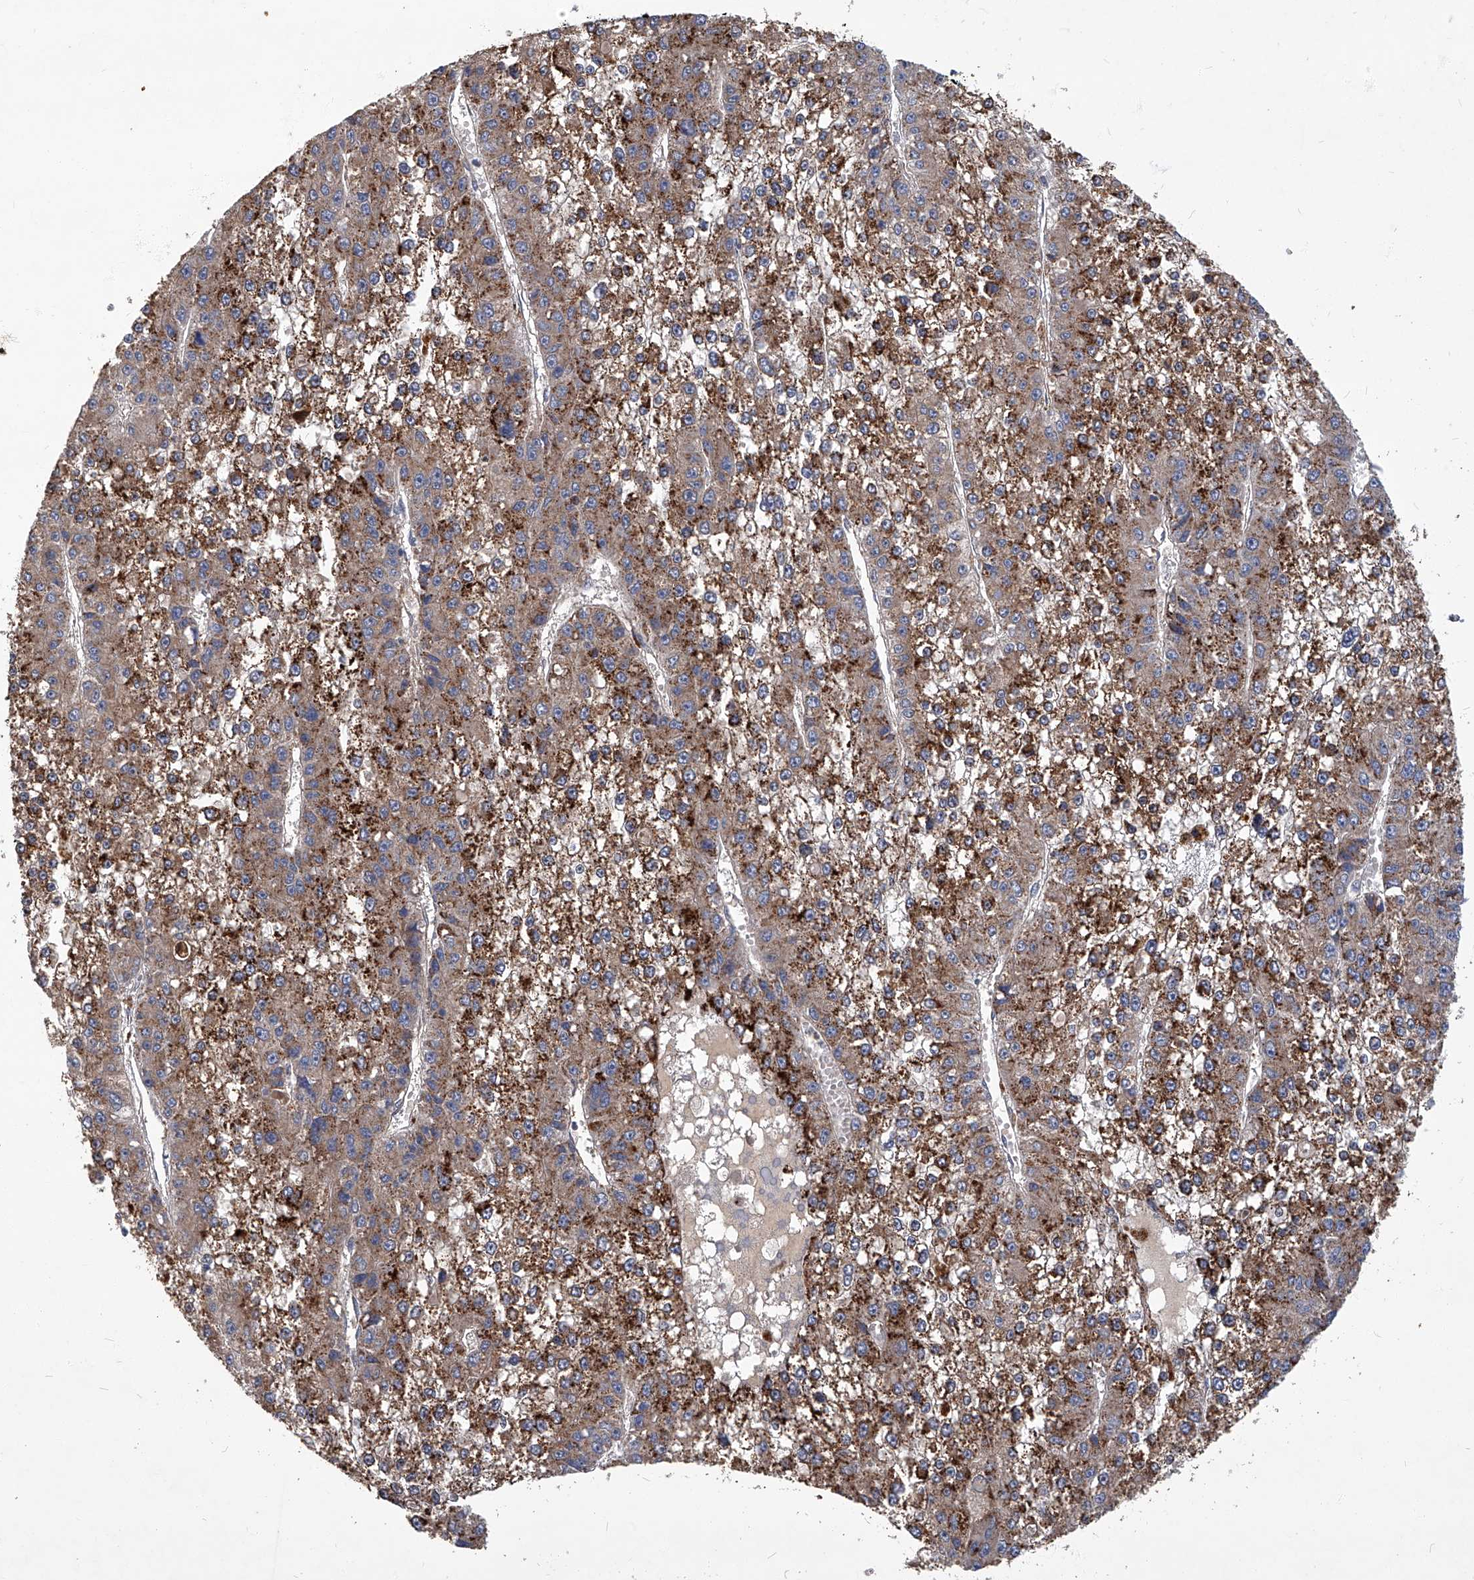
{"staining": {"intensity": "moderate", "quantity": ">75%", "location": "cytoplasmic/membranous"}, "tissue": "liver cancer", "cell_type": "Tumor cells", "image_type": "cancer", "snomed": [{"axis": "morphology", "description": "Carcinoma, Hepatocellular, NOS"}, {"axis": "topography", "description": "Liver"}], "caption": "Liver hepatocellular carcinoma stained with DAB immunohistochemistry shows medium levels of moderate cytoplasmic/membranous positivity in about >75% of tumor cells.", "gene": "TNFRSF13B", "patient": {"sex": "female", "age": 73}}